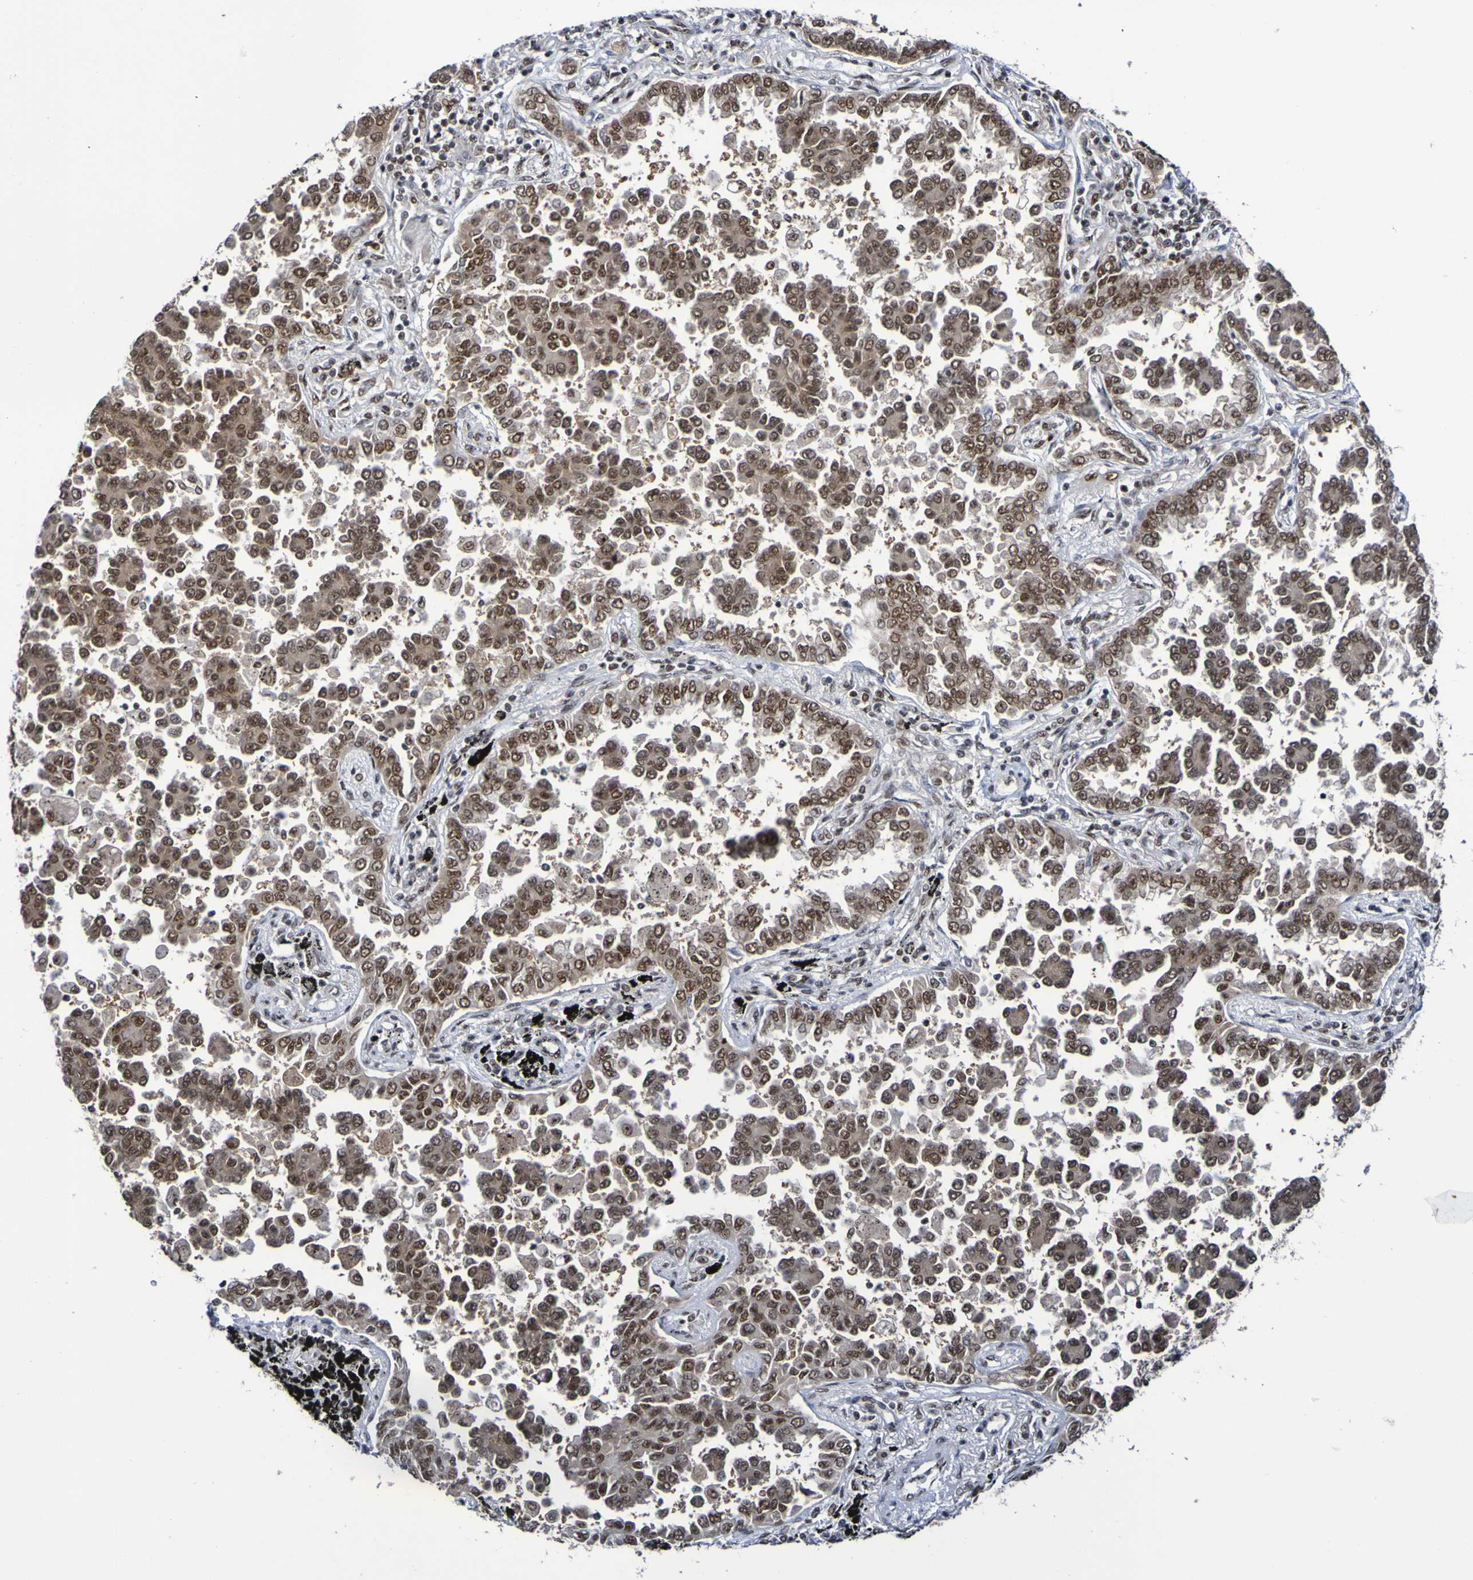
{"staining": {"intensity": "moderate", "quantity": ">75%", "location": "cytoplasmic/membranous,nuclear"}, "tissue": "lung cancer", "cell_type": "Tumor cells", "image_type": "cancer", "snomed": [{"axis": "morphology", "description": "Normal tissue, NOS"}, {"axis": "morphology", "description": "Adenocarcinoma, NOS"}, {"axis": "topography", "description": "Lung"}], "caption": "Protein expression analysis of human lung adenocarcinoma reveals moderate cytoplasmic/membranous and nuclear expression in approximately >75% of tumor cells.", "gene": "CDC5L", "patient": {"sex": "male", "age": 59}}